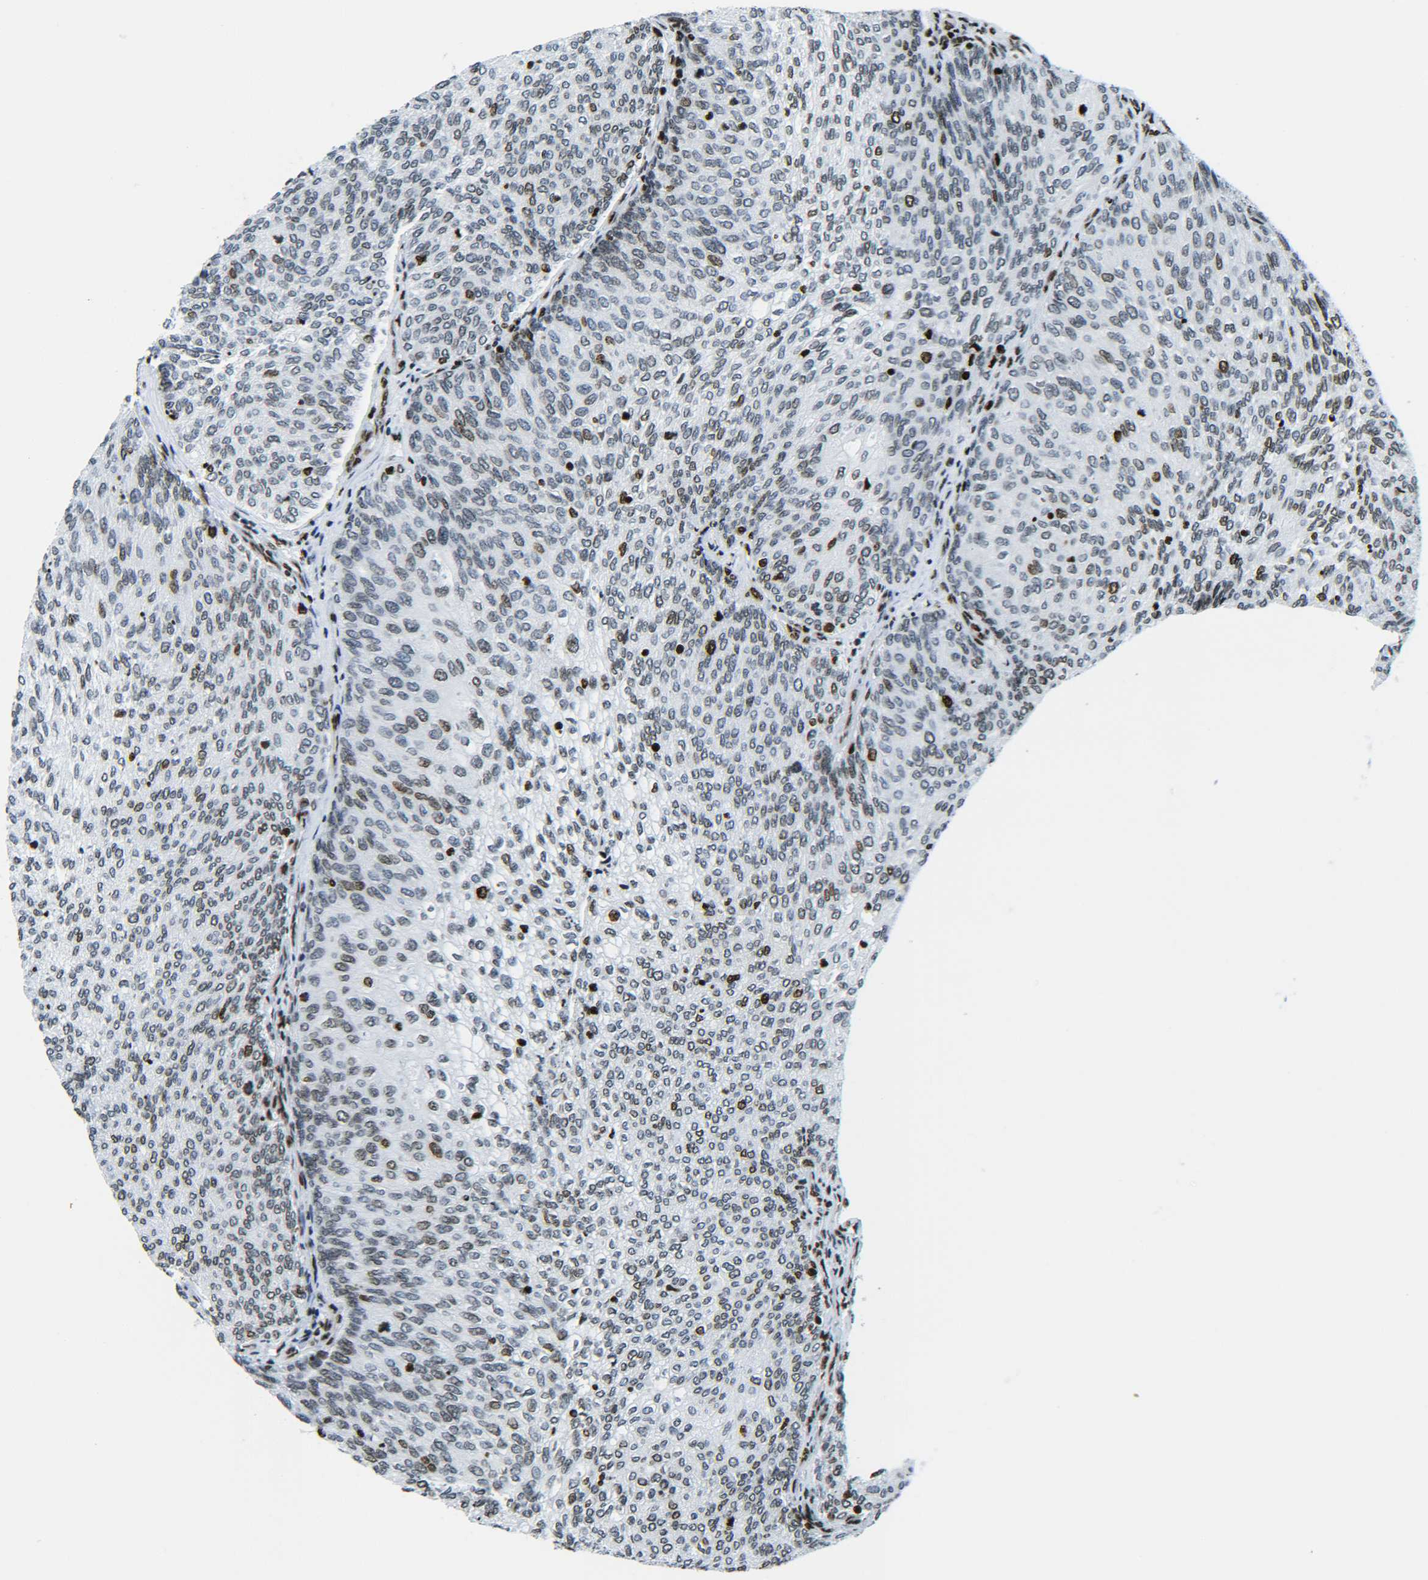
{"staining": {"intensity": "negative", "quantity": "none", "location": "none"}, "tissue": "urothelial cancer", "cell_type": "Tumor cells", "image_type": "cancer", "snomed": [{"axis": "morphology", "description": "Urothelial carcinoma, Low grade"}, {"axis": "topography", "description": "Urinary bladder"}], "caption": "Urothelial carcinoma (low-grade) was stained to show a protein in brown. There is no significant expression in tumor cells.", "gene": "H2AX", "patient": {"sex": "female", "age": 79}}